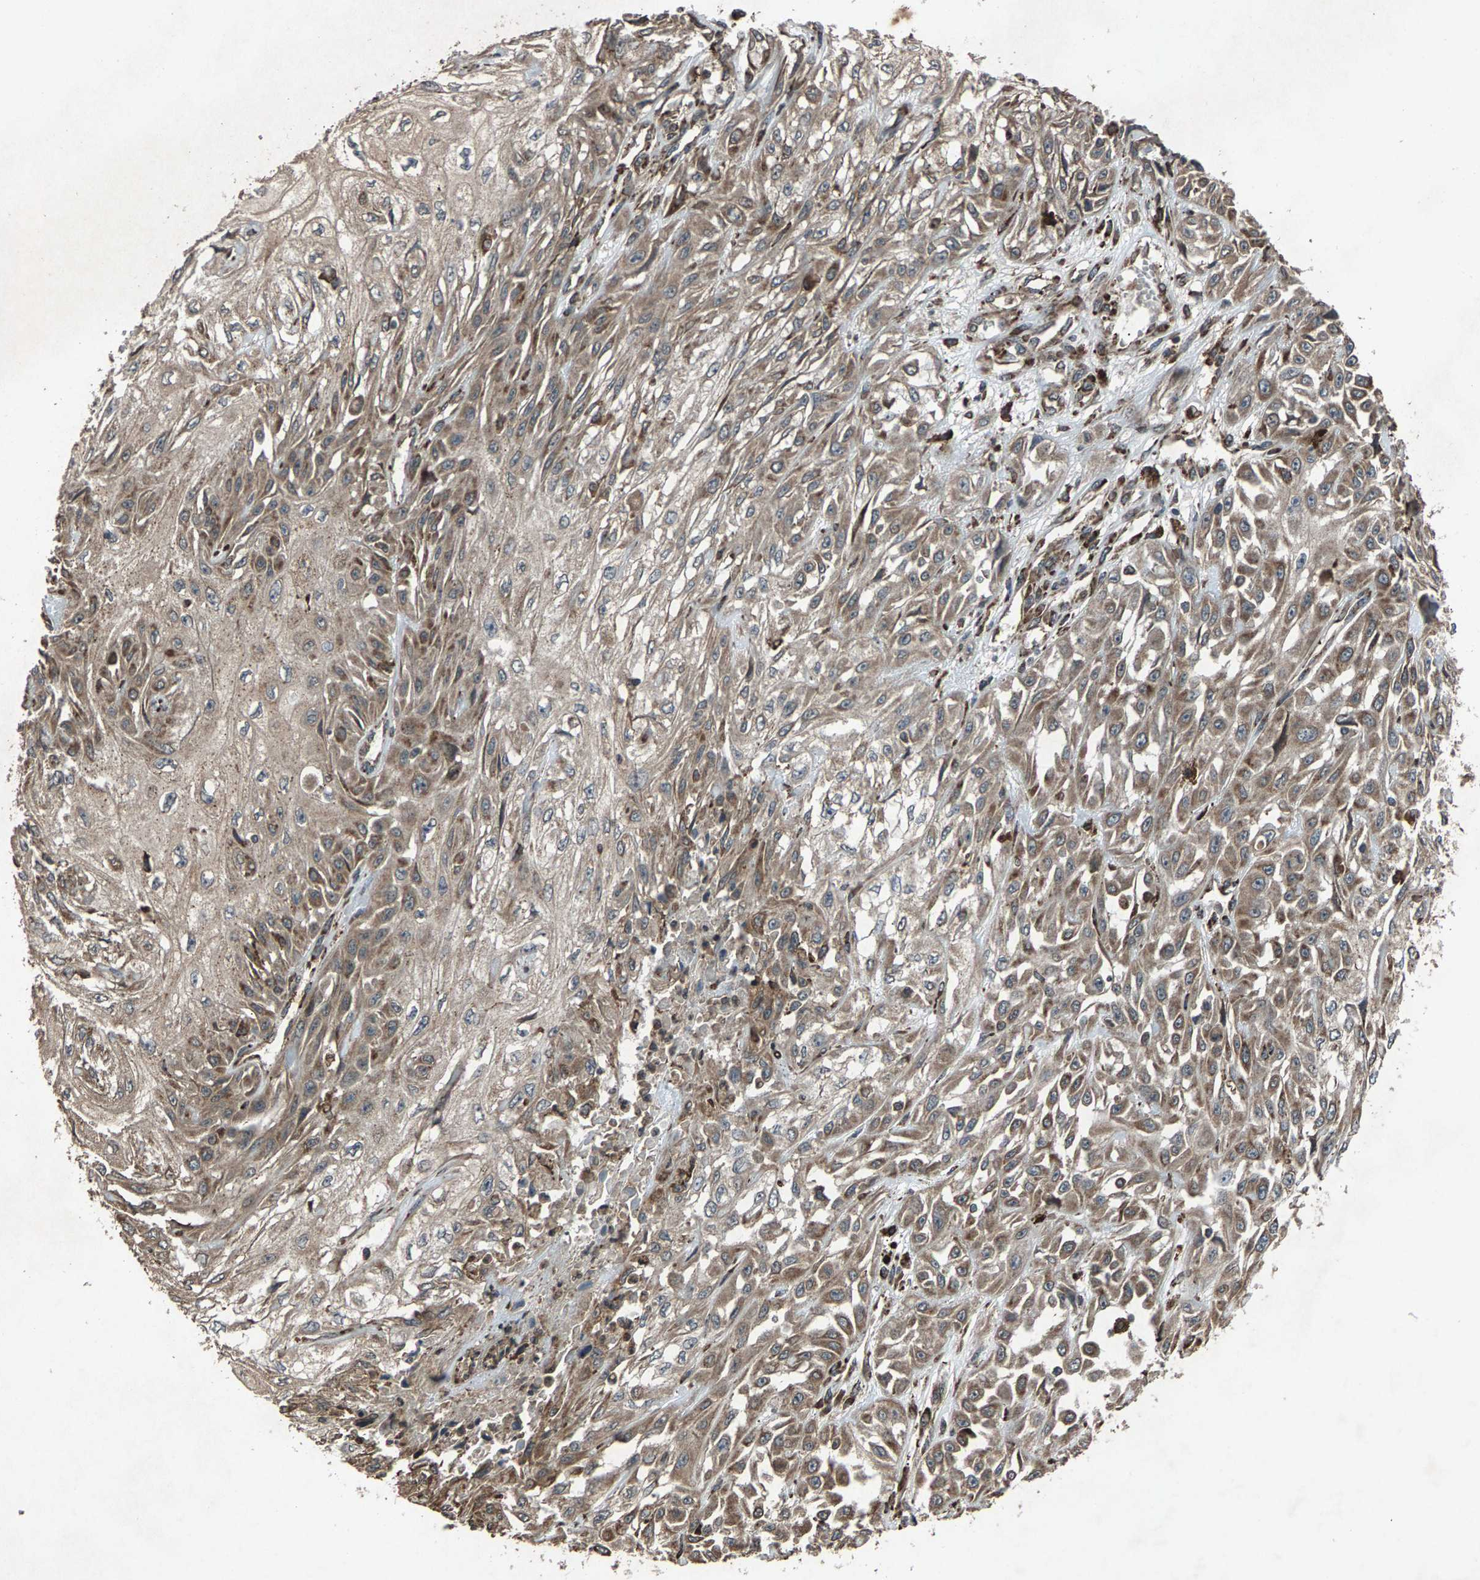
{"staining": {"intensity": "weak", "quantity": ">75%", "location": "cytoplasmic/membranous"}, "tissue": "skin cancer", "cell_type": "Tumor cells", "image_type": "cancer", "snomed": [{"axis": "morphology", "description": "Squamous cell carcinoma, NOS"}, {"axis": "morphology", "description": "Squamous cell carcinoma, metastatic, NOS"}, {"axis": "topography", "description": "Skin"}, {"axis": "topography", "description": "Lymph node"}], "caption": "Weak cytoplasmic/membranous protein staining is seen in about >75% of tumor cells in metastatic squamous cell carcinoma (skin).", "gene": "CALR", "patient": {"sex": "male", "age": 75}}